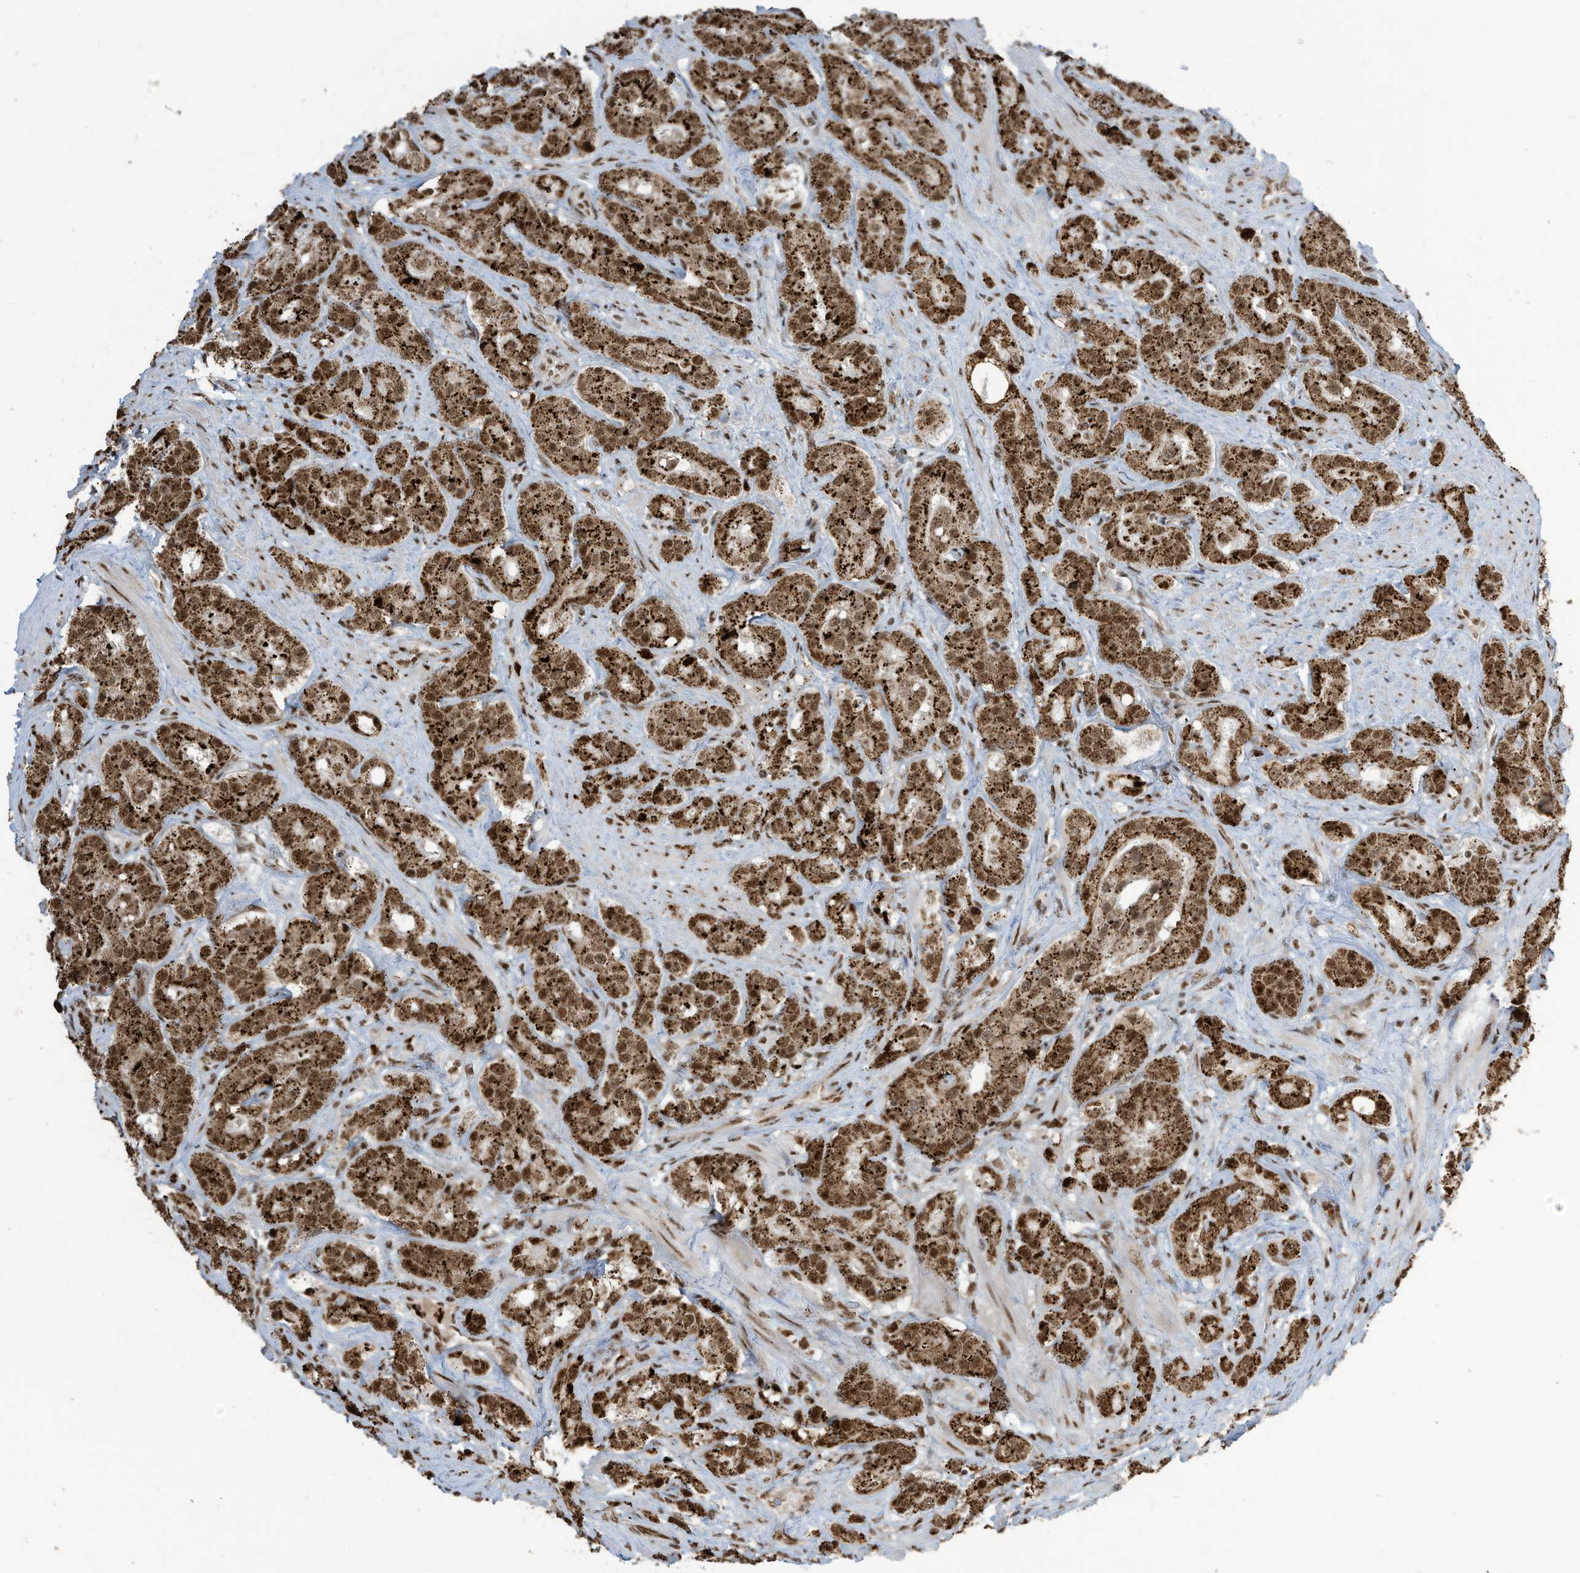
{"staining": {"intensity": "moderate", "quantity": ">75%", "location": "cytoplasmic/membranous,nuclear"}, "tissue": "prostate cancer", "cell_type": "Tumor cells", "image_type": "cancer", "snomed": [{"axis": "morphology", "description": "Adenocarcinoma, High grade"}, {"axis": "topography", "description": "Prostate"}], "caption": "Prostate adenocarcinoma (high-grade) tissue displays moderate cytoplasmic/membranous and nuclear staining in about >75% of tumor cells, visualized by immunohistochemistry. The protein is shown in brown color, while the nuclei are stained blue.", "gene": "LBH", "patient": {"sex": "male", "age": 60}}